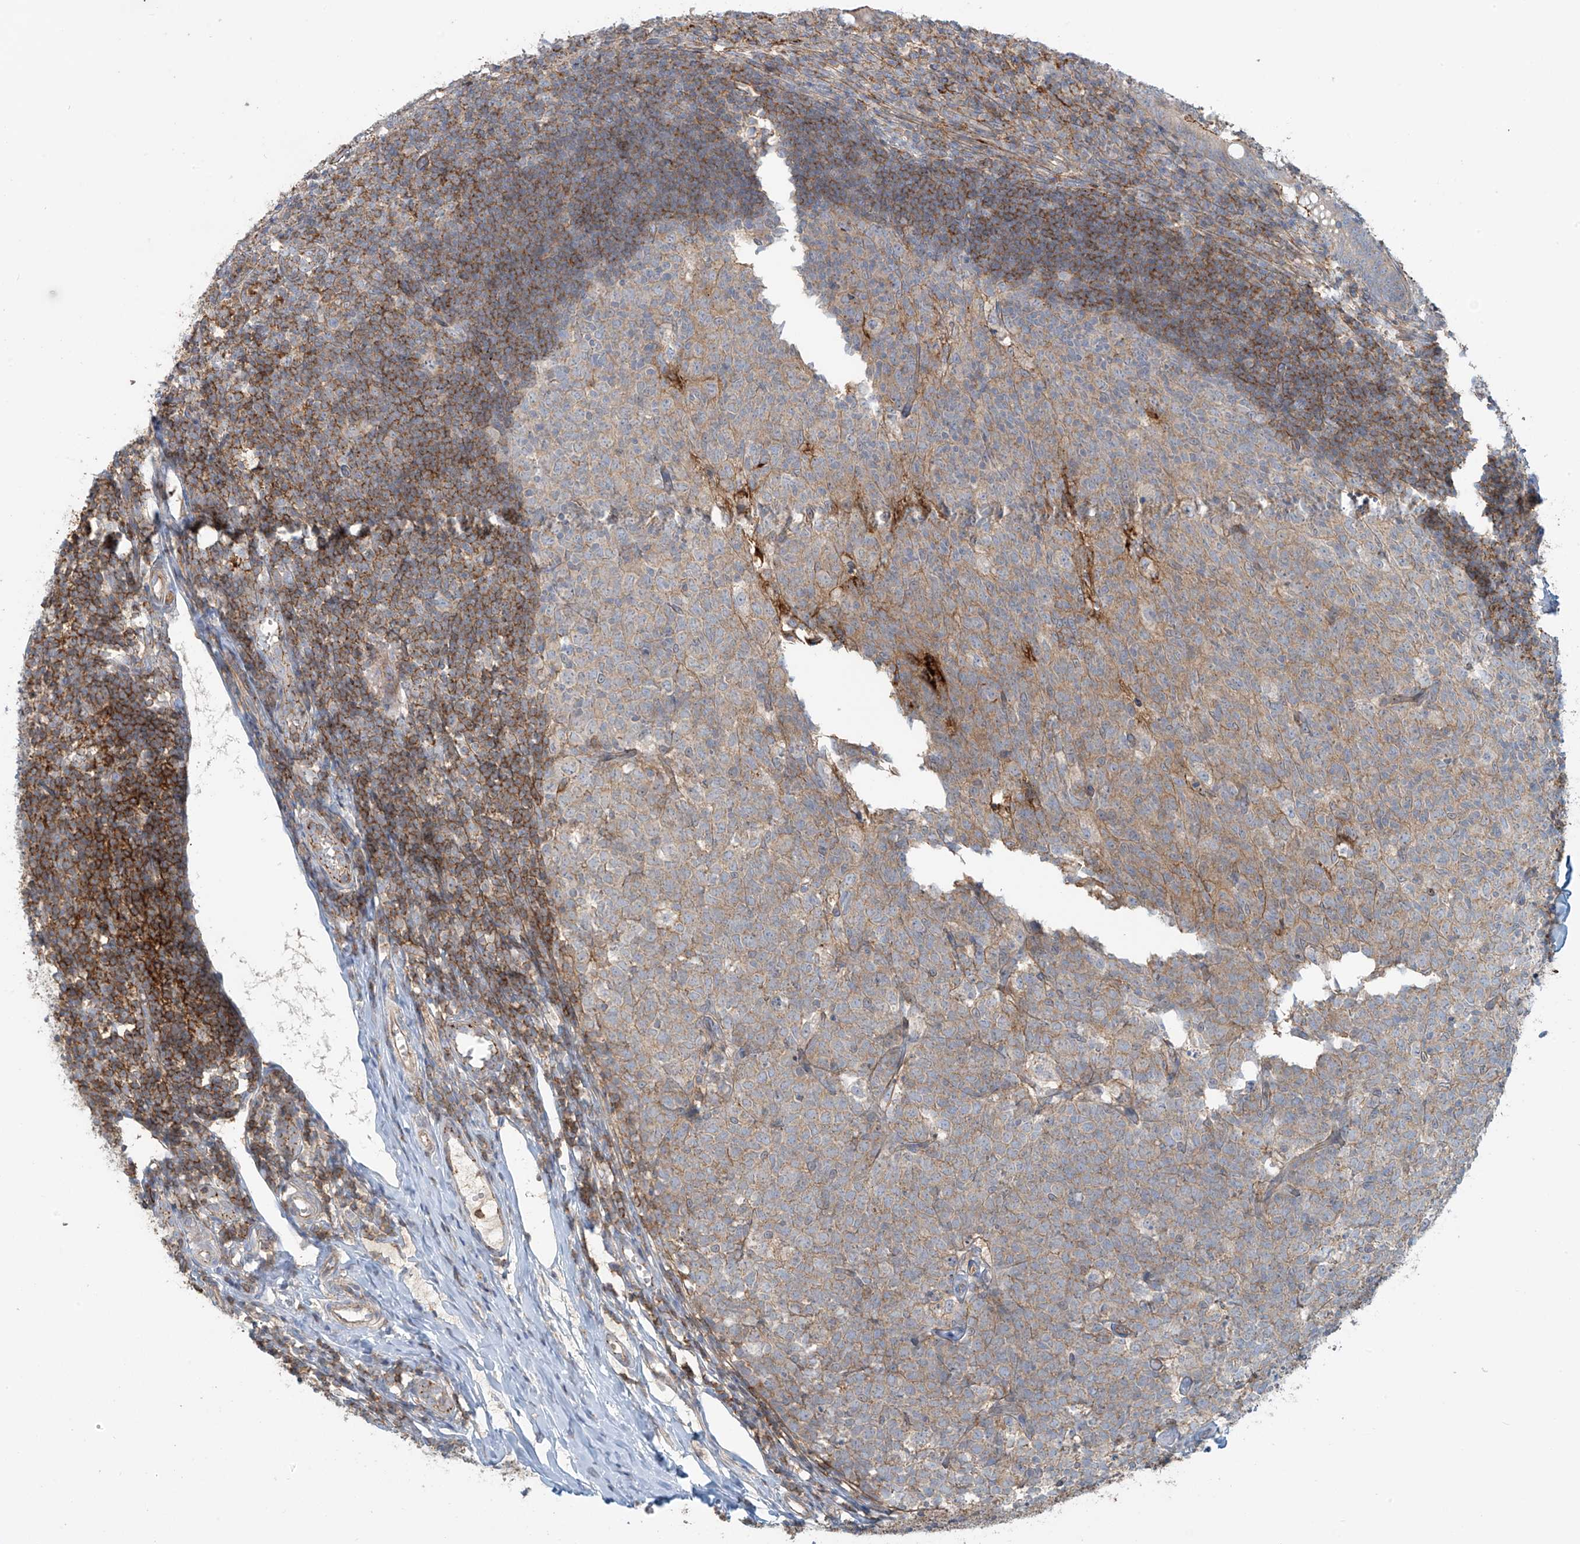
{"staining": {"intensity": "moderate", "quantity": ">75%", "location": "cytoplasmic/membranous"}, "tissue": "appendix", "cell_type": "Glandular cells", "image_type": "normal", "snomed": [{"axis": "morphology", "description": "Normal tissue, NOS"}, {"axis": "topography", "description": "Appendix"}], "caption": "Approximately >75% of glandular cells in benign human appendix display moderate cytoplasmic/membranous protein expression as visualized by brown immunohistochemical staining.", "gene": "SLC9A2", "patient": {"sex": "male", "age": 14}}